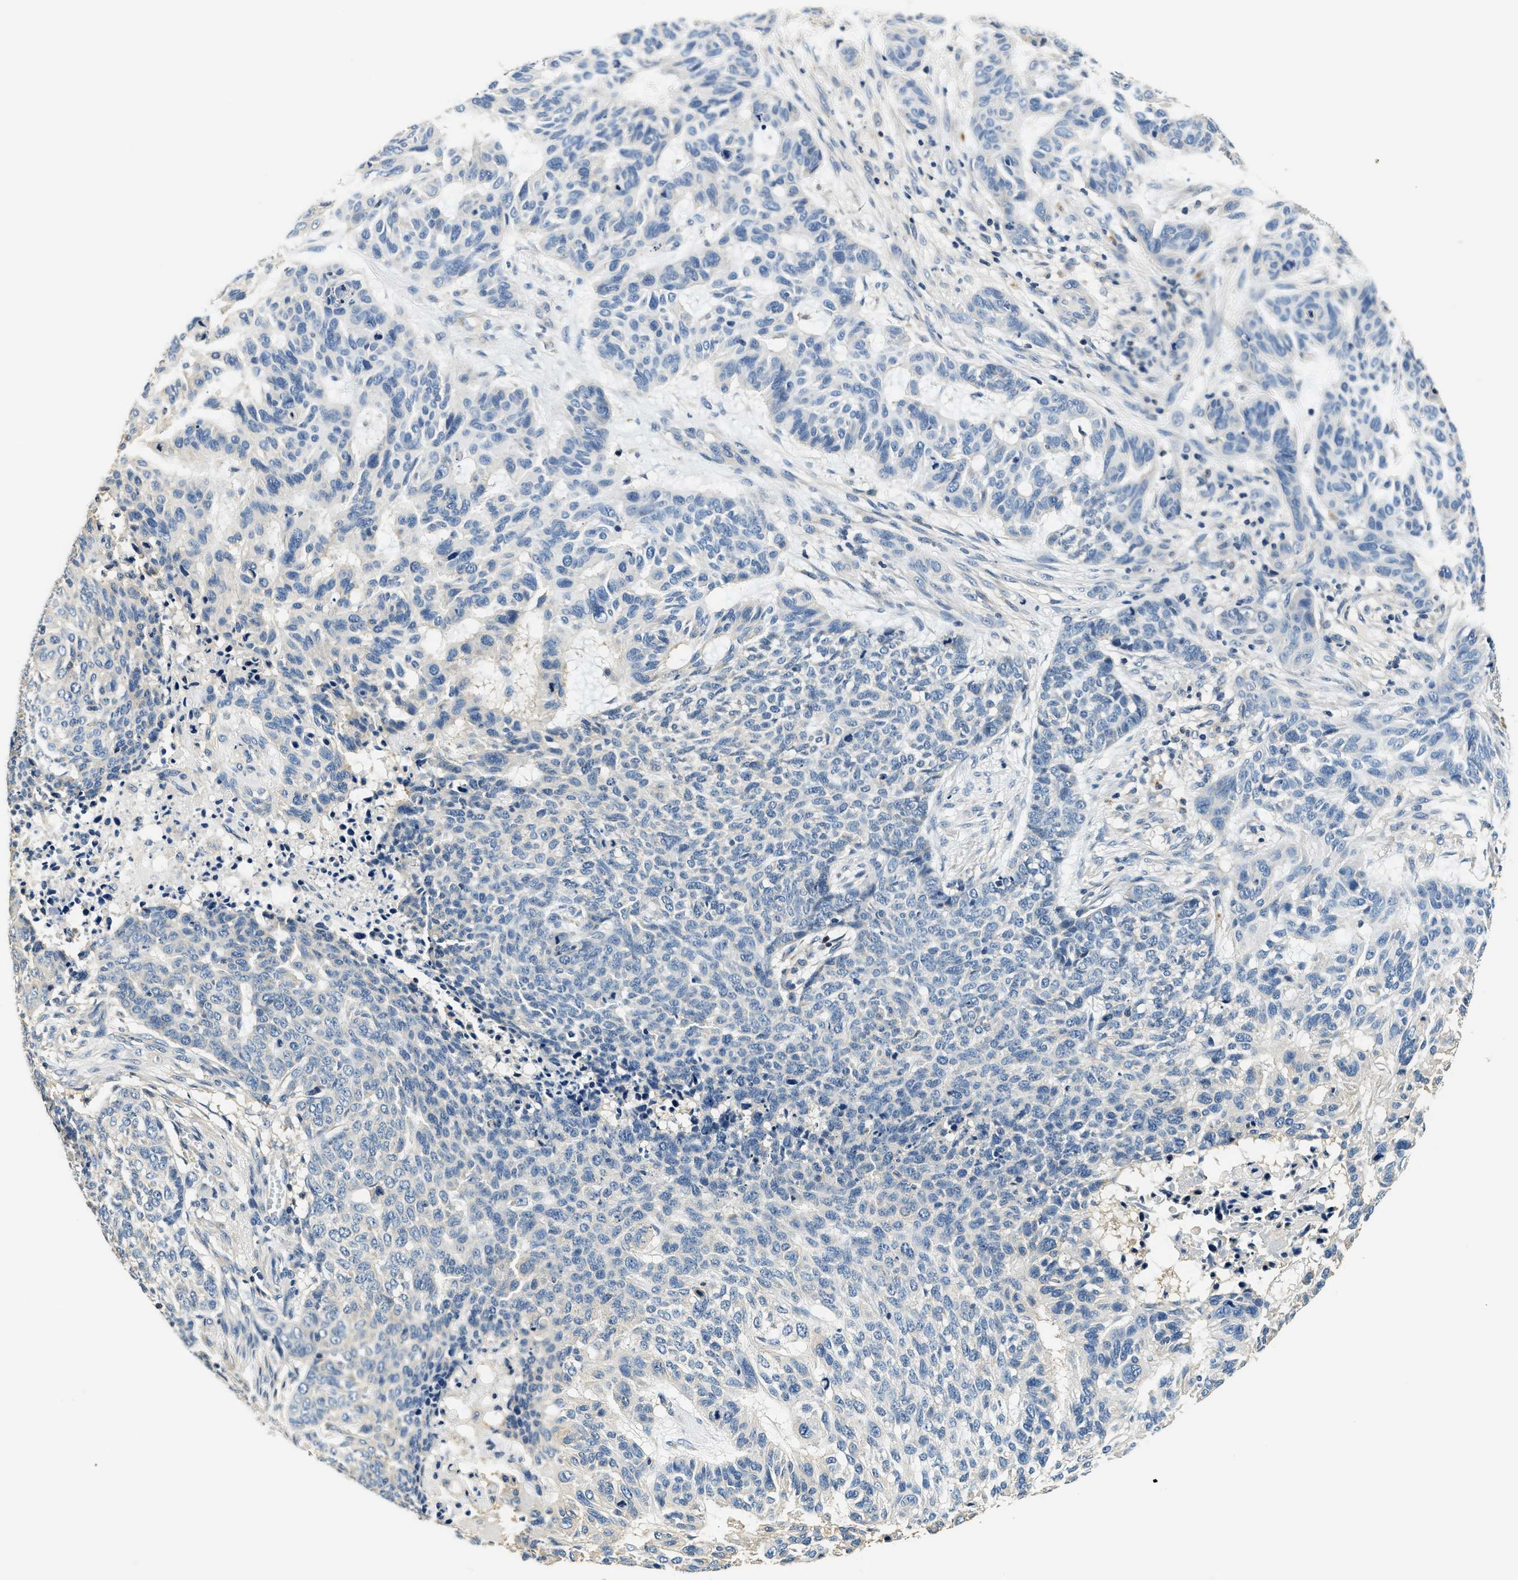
{"staining": {"intensity": "moderate", "quantity": "<25%", "location": "cytoplasmic/membranous"}, "tissue": "skin cancer", "cell_type": "Tumor cells", "image_type": "cancer", "snomed": [{"axis": "morphology", "description": "Basal cell carcinoma"}, {"axis": "topography", "description": "Skin"}], "caption": "Immunohistochemical staining of skin basal cell carcinoma reveals moderate cytoplasmic/membranous protein positivity in about <25% of tumor cells.", "gene": "RESF1", "patient": {"sex": "male", "age": 85}}